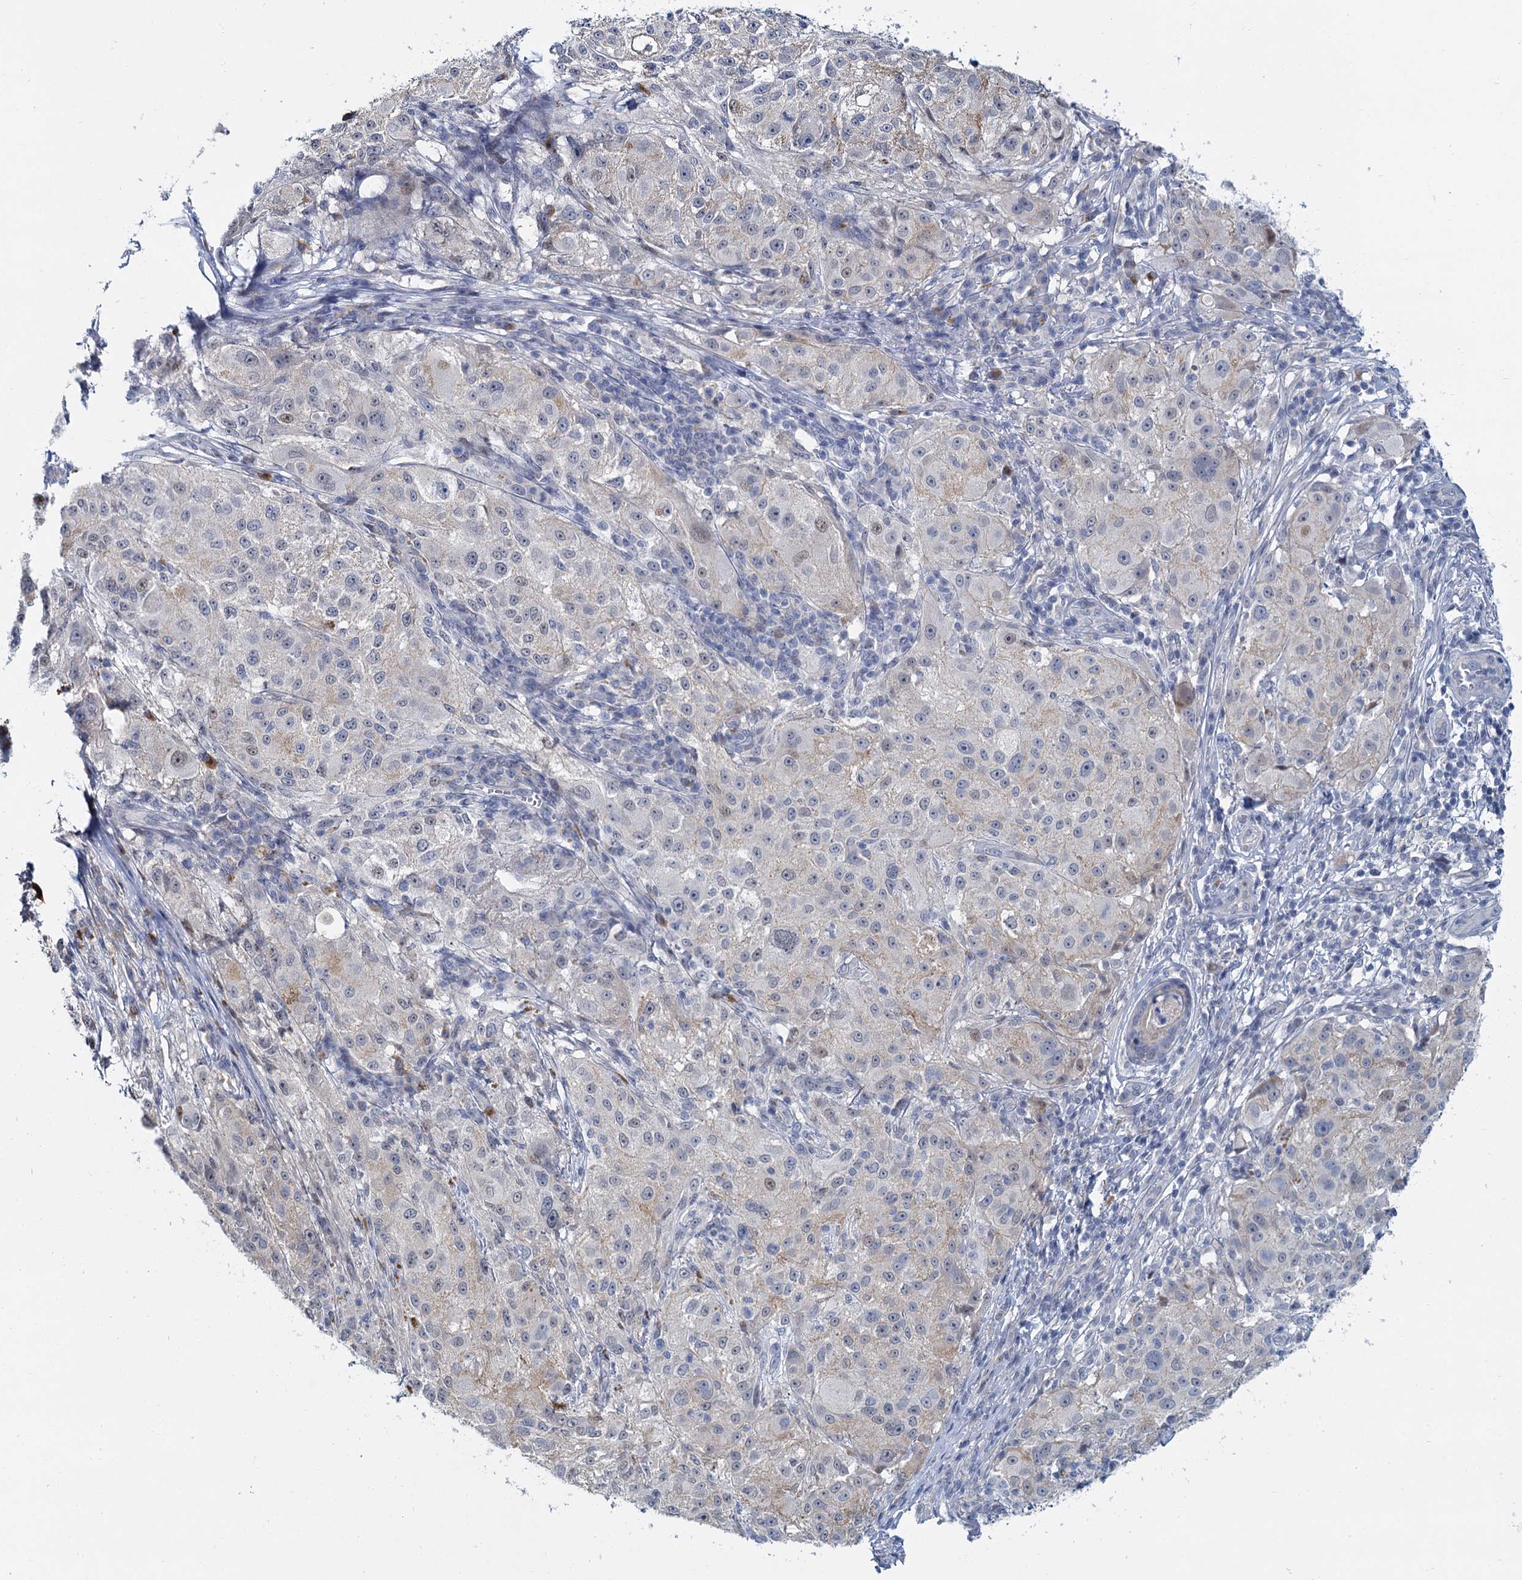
{"staining": {"intensity": "negative", "quantity": "none", "location": "none"}, "tissue": "melanoma", "cell_type": "Tumor cells", "image_type": "cancer", "snomed": [{"axis": "morphology", "description": "Necrosis, NOS"}, {"axis": "morphology", "description": "Malignant melanoma, NOS"}, {"axis": "topography", "description": "Skin"}], "caption": "High power microscopy image of an immunohistochemistry (IHC) histopathology image of malignant melanoma, revealing no significant staining in tumor cells.", "gene": "ACRBP", "patient": {"sex": "female", "age": 87}}